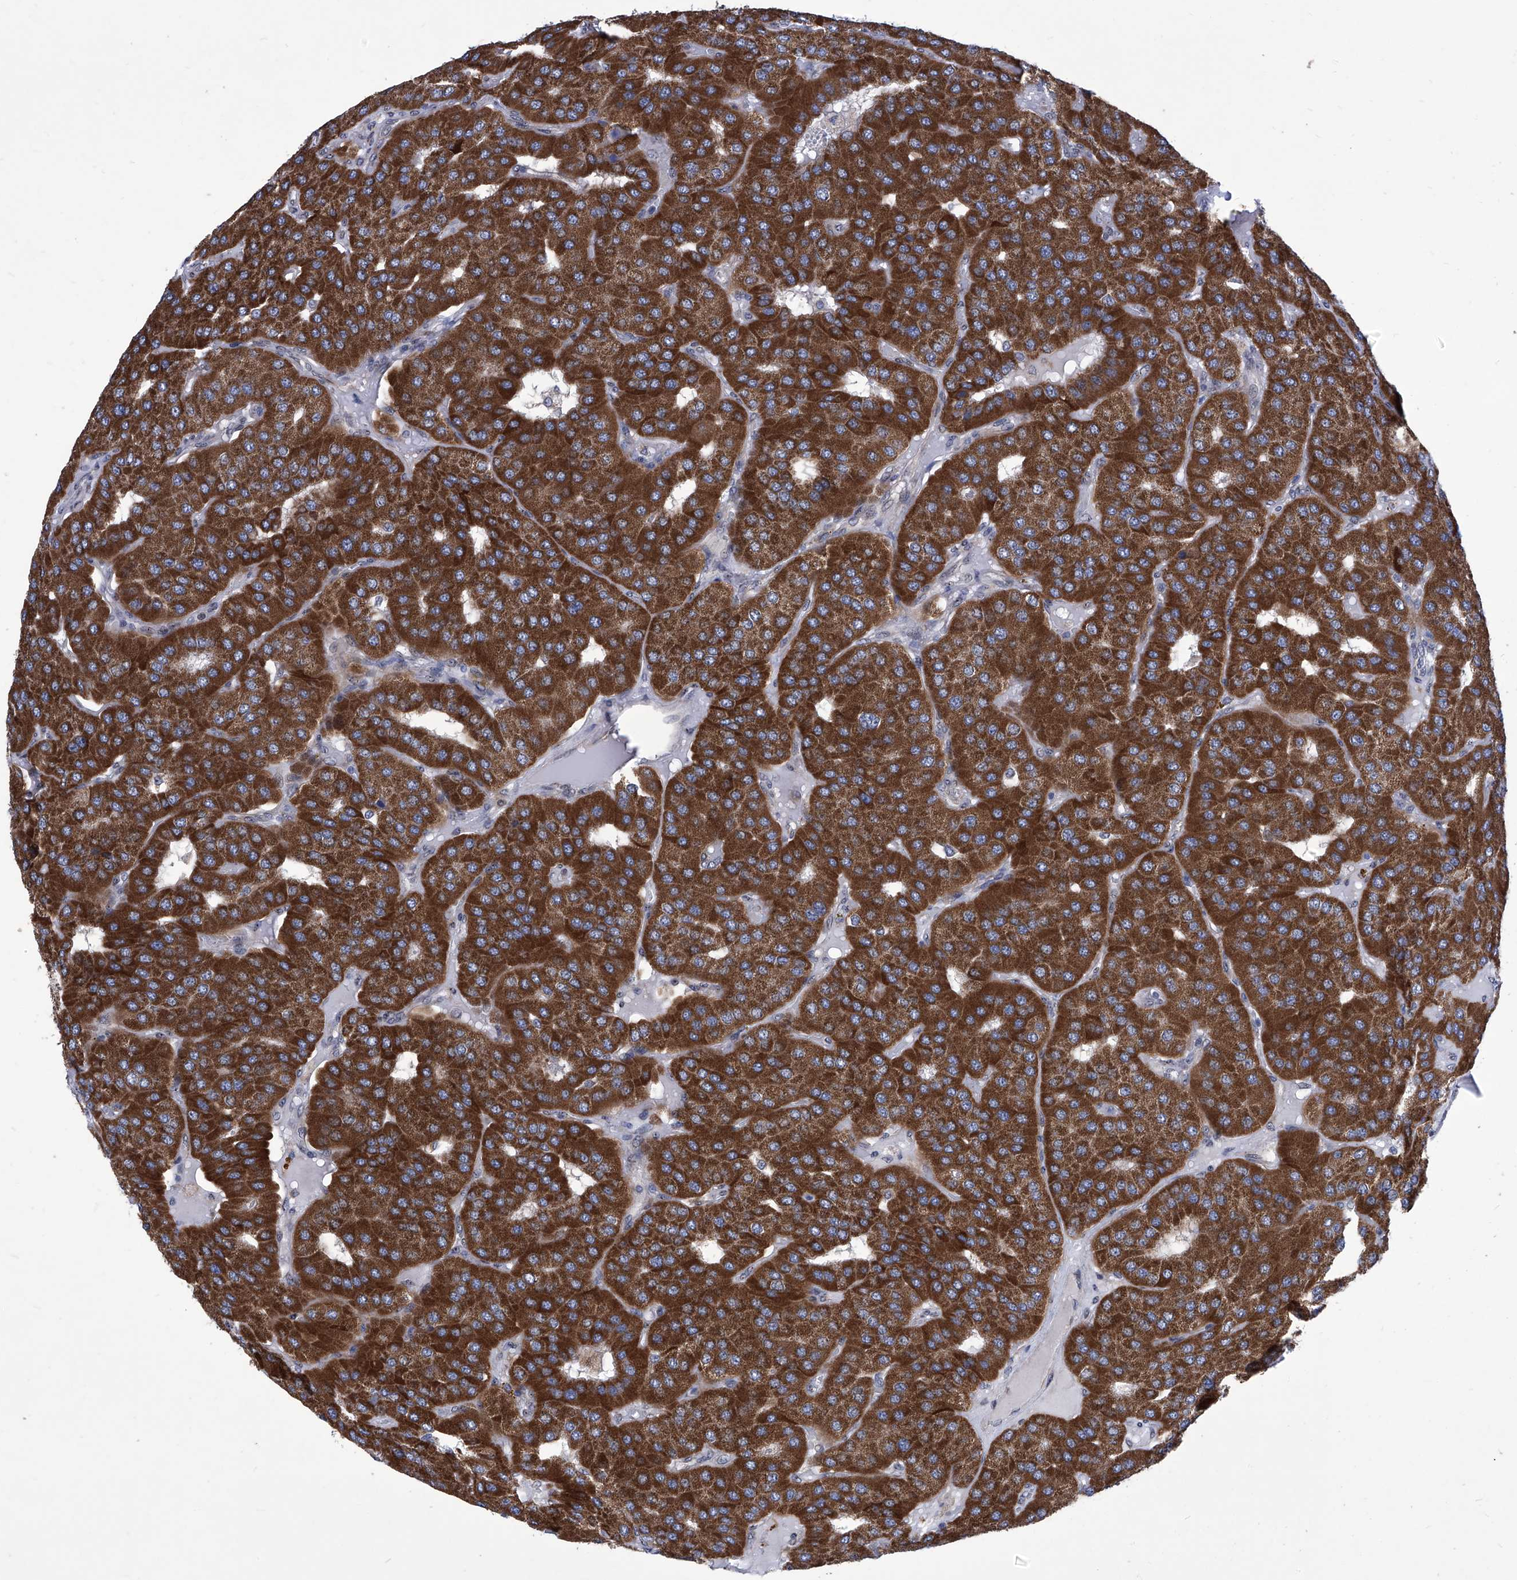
{"staining": {"intensity": "strong", "quantity": ">75%", "location": "cytoplasmic/membranous"}, "tissue": "parathyroid gland", "cell_type": "Glandular cells", "image_type": "normal", "snomed": [{"axis": "morphology", "description": "Normal tissue, NOS"}, {"axis": "morphology", "description": "Adenoma, NOS"}, {"axis": "topography", "description": "Parathyroid gland"}], "caption": "Immunohistochemical staining of benign parathyroid gland displays high levels of strong cytoplasmic/membranous staining in approximately >75% of glandular cells.", "gene": "KTI12", "patient": {"sex": "female", "age": 86}}